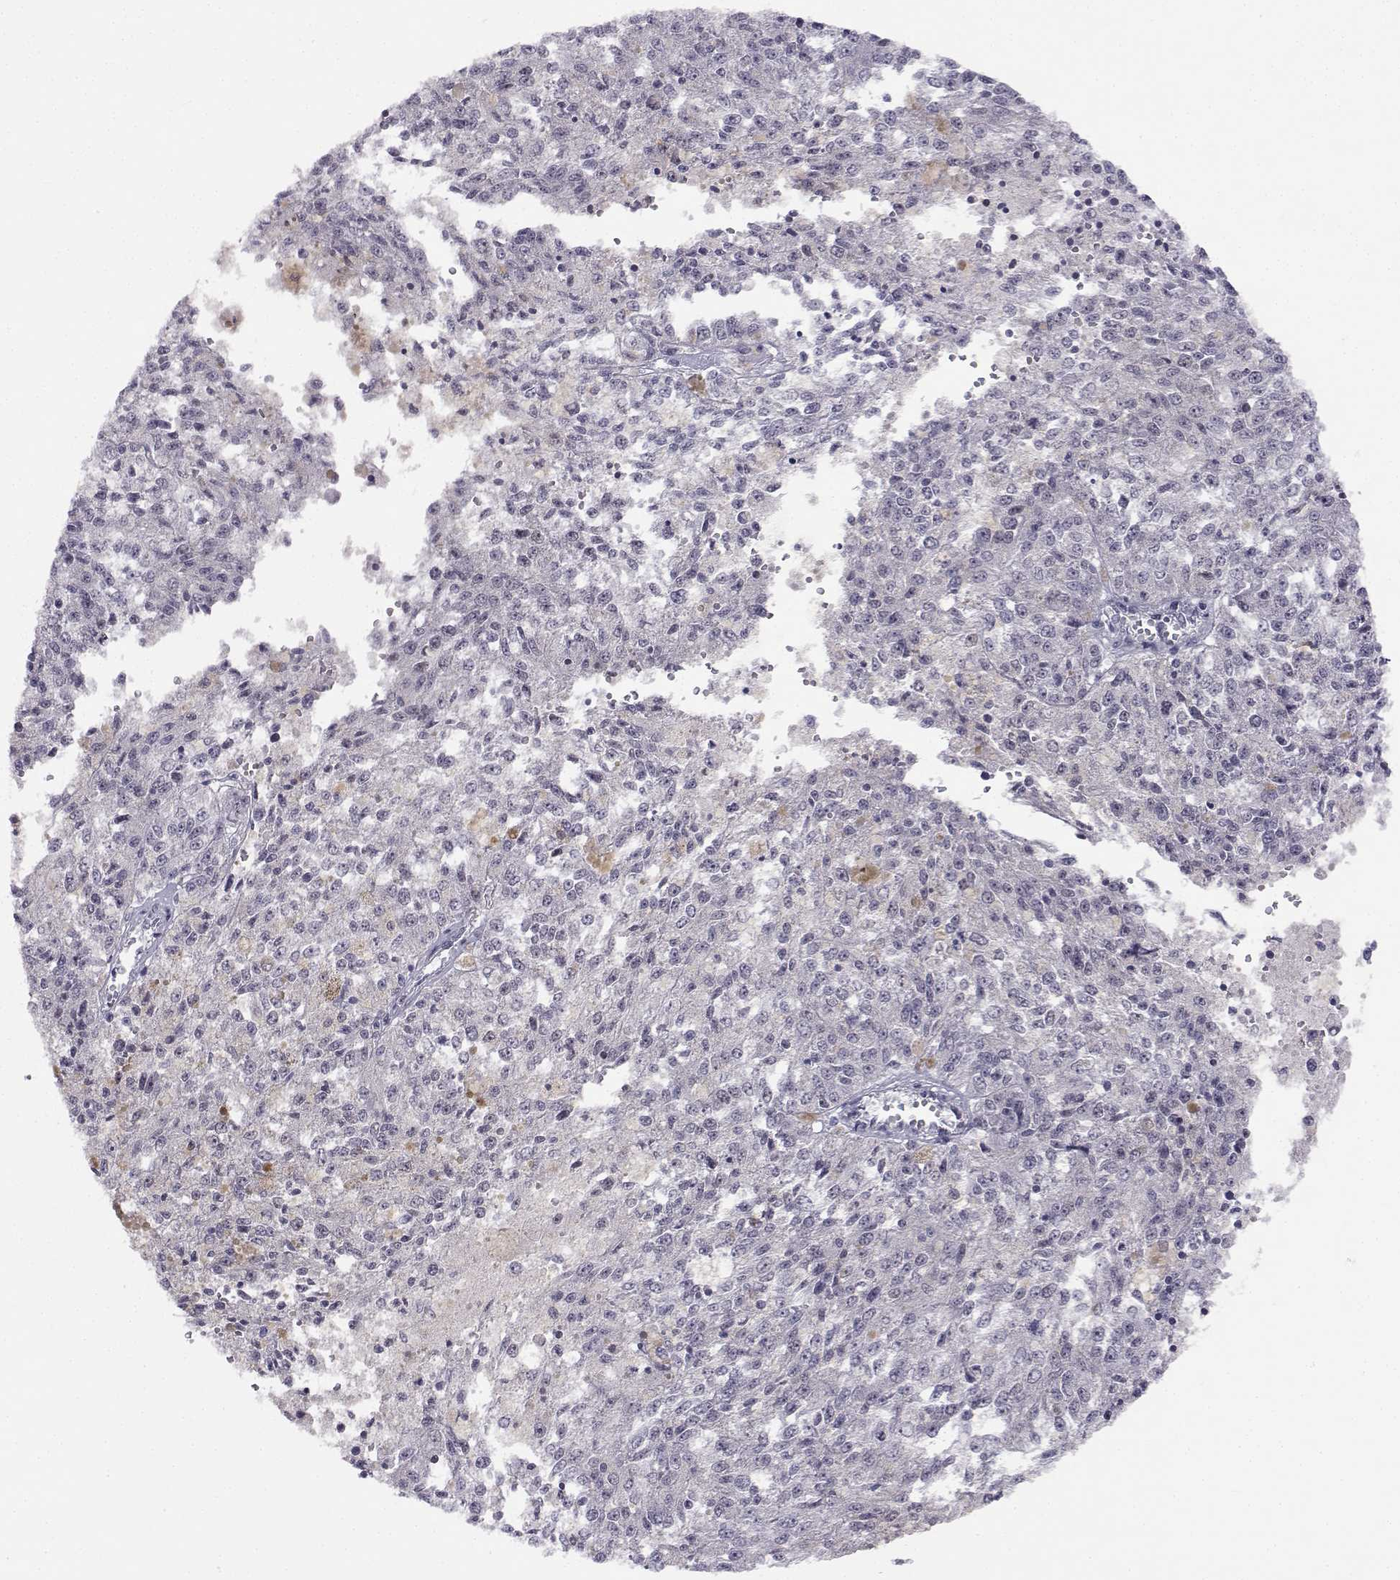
{"staining": {"intensity": "negative", "quantity": "none", "location": "none"}, "tissue": "melanoma", "cell_type": "Tumor cells", "image_type": "cancer", "snomed": [{"axis": "morphology", "description": "Malignant melanoma, Metastatic site"}, {"axis": "topography", "description": "Lymph node"}], "caption": "Protein analysis of melanoma reveals no significant staining in tumor cells.", "gene": "MED26", "patient": {"sex": "female", "age": 64}}